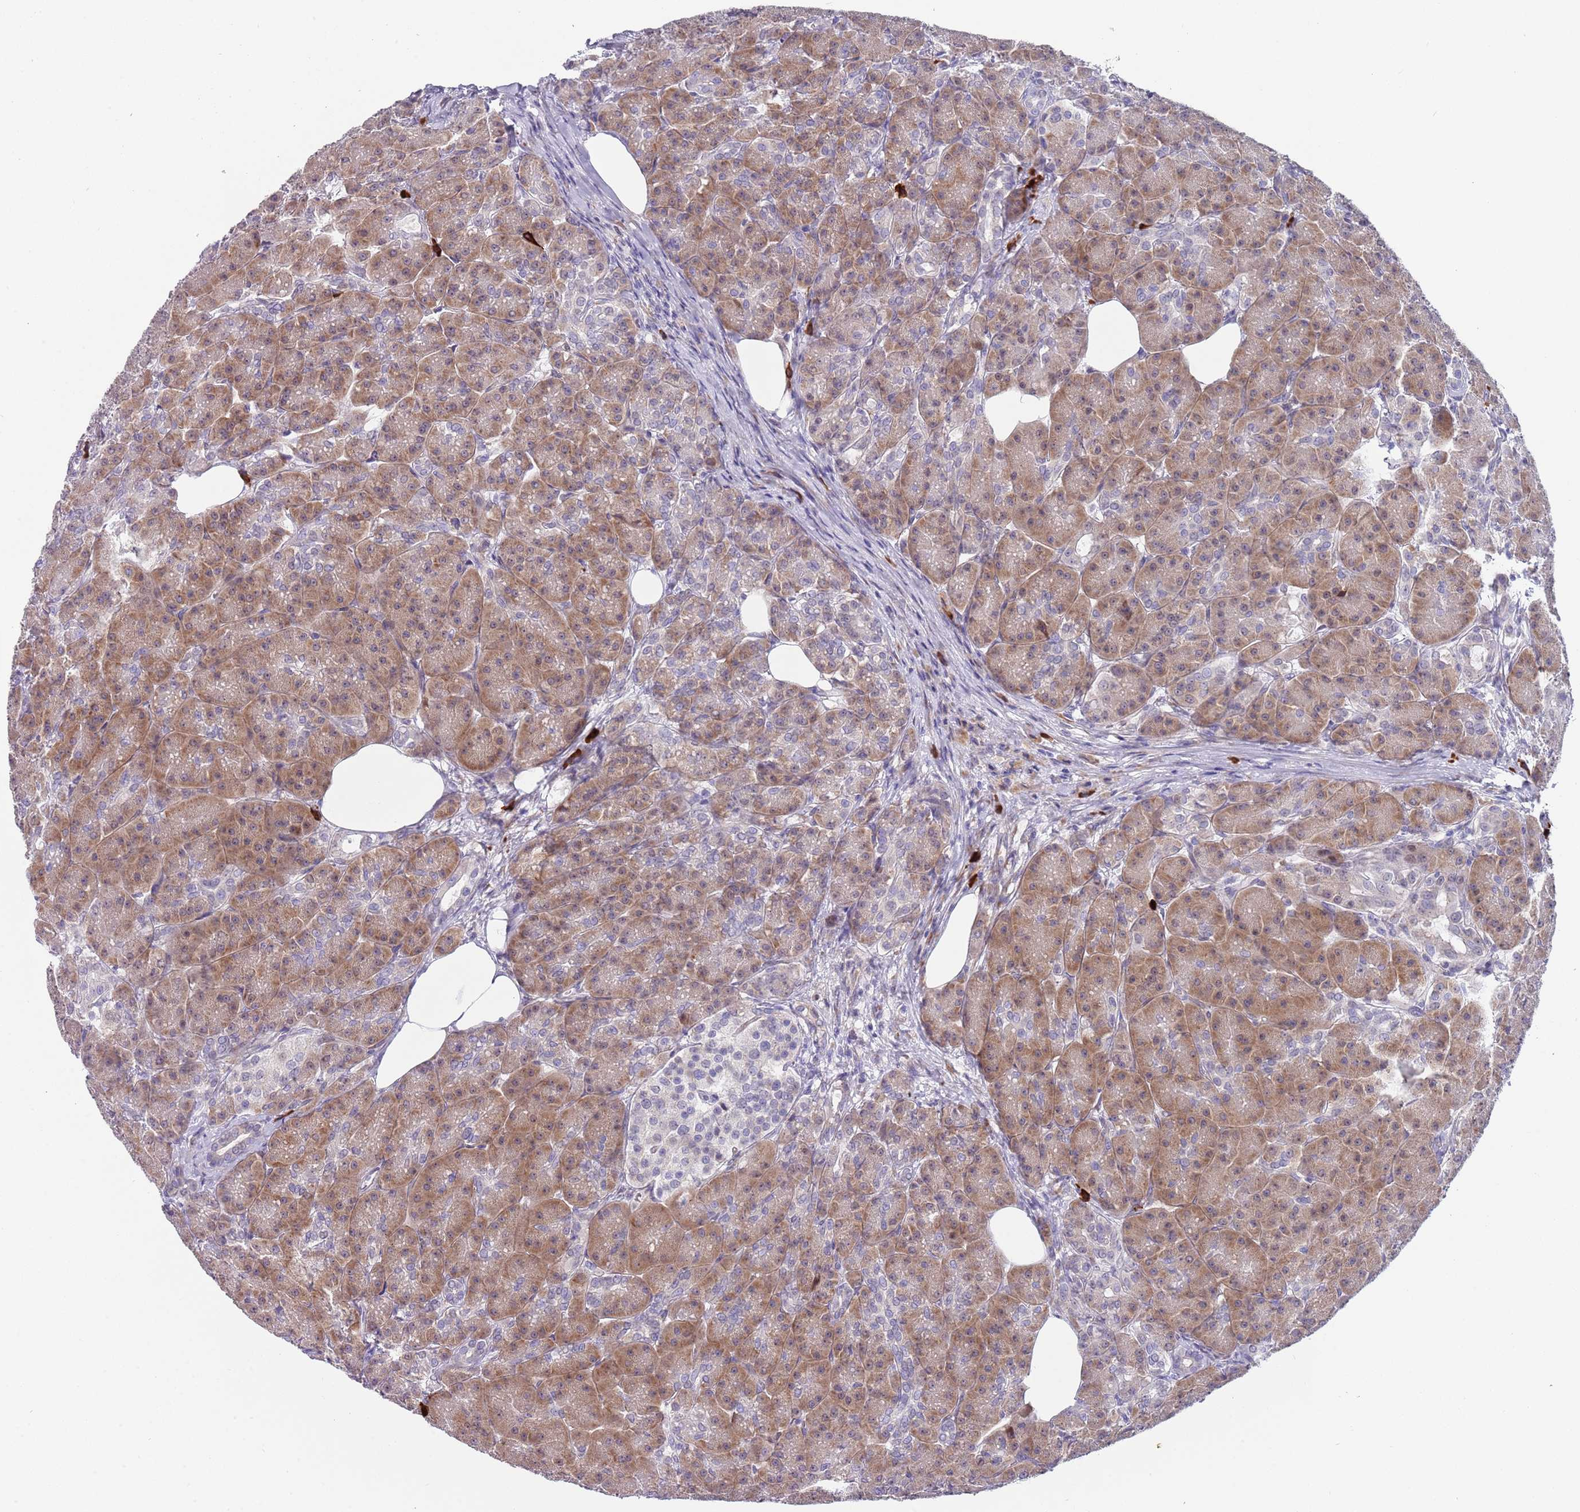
{"staining": {"intensity": "moderate", "quantity": ">75%", "location": "cytoplasmic/membranous"}, "tissue": "pancreas", "cell_type": "Exocrine glandular cells", "image_type": "normal", "snomed": [{"axis": "morphology", "description": "Normal tissue, NOS"}, {"axis": "topography", "description": "Pancreas"}], "caption": "Moderate cytoplasmic/membranous protein expression is identified in about >75% of exocrine glandular cells in pancreas.", "gene": "TNRC6C", "patient": {"sex": "male", "age": 63}}